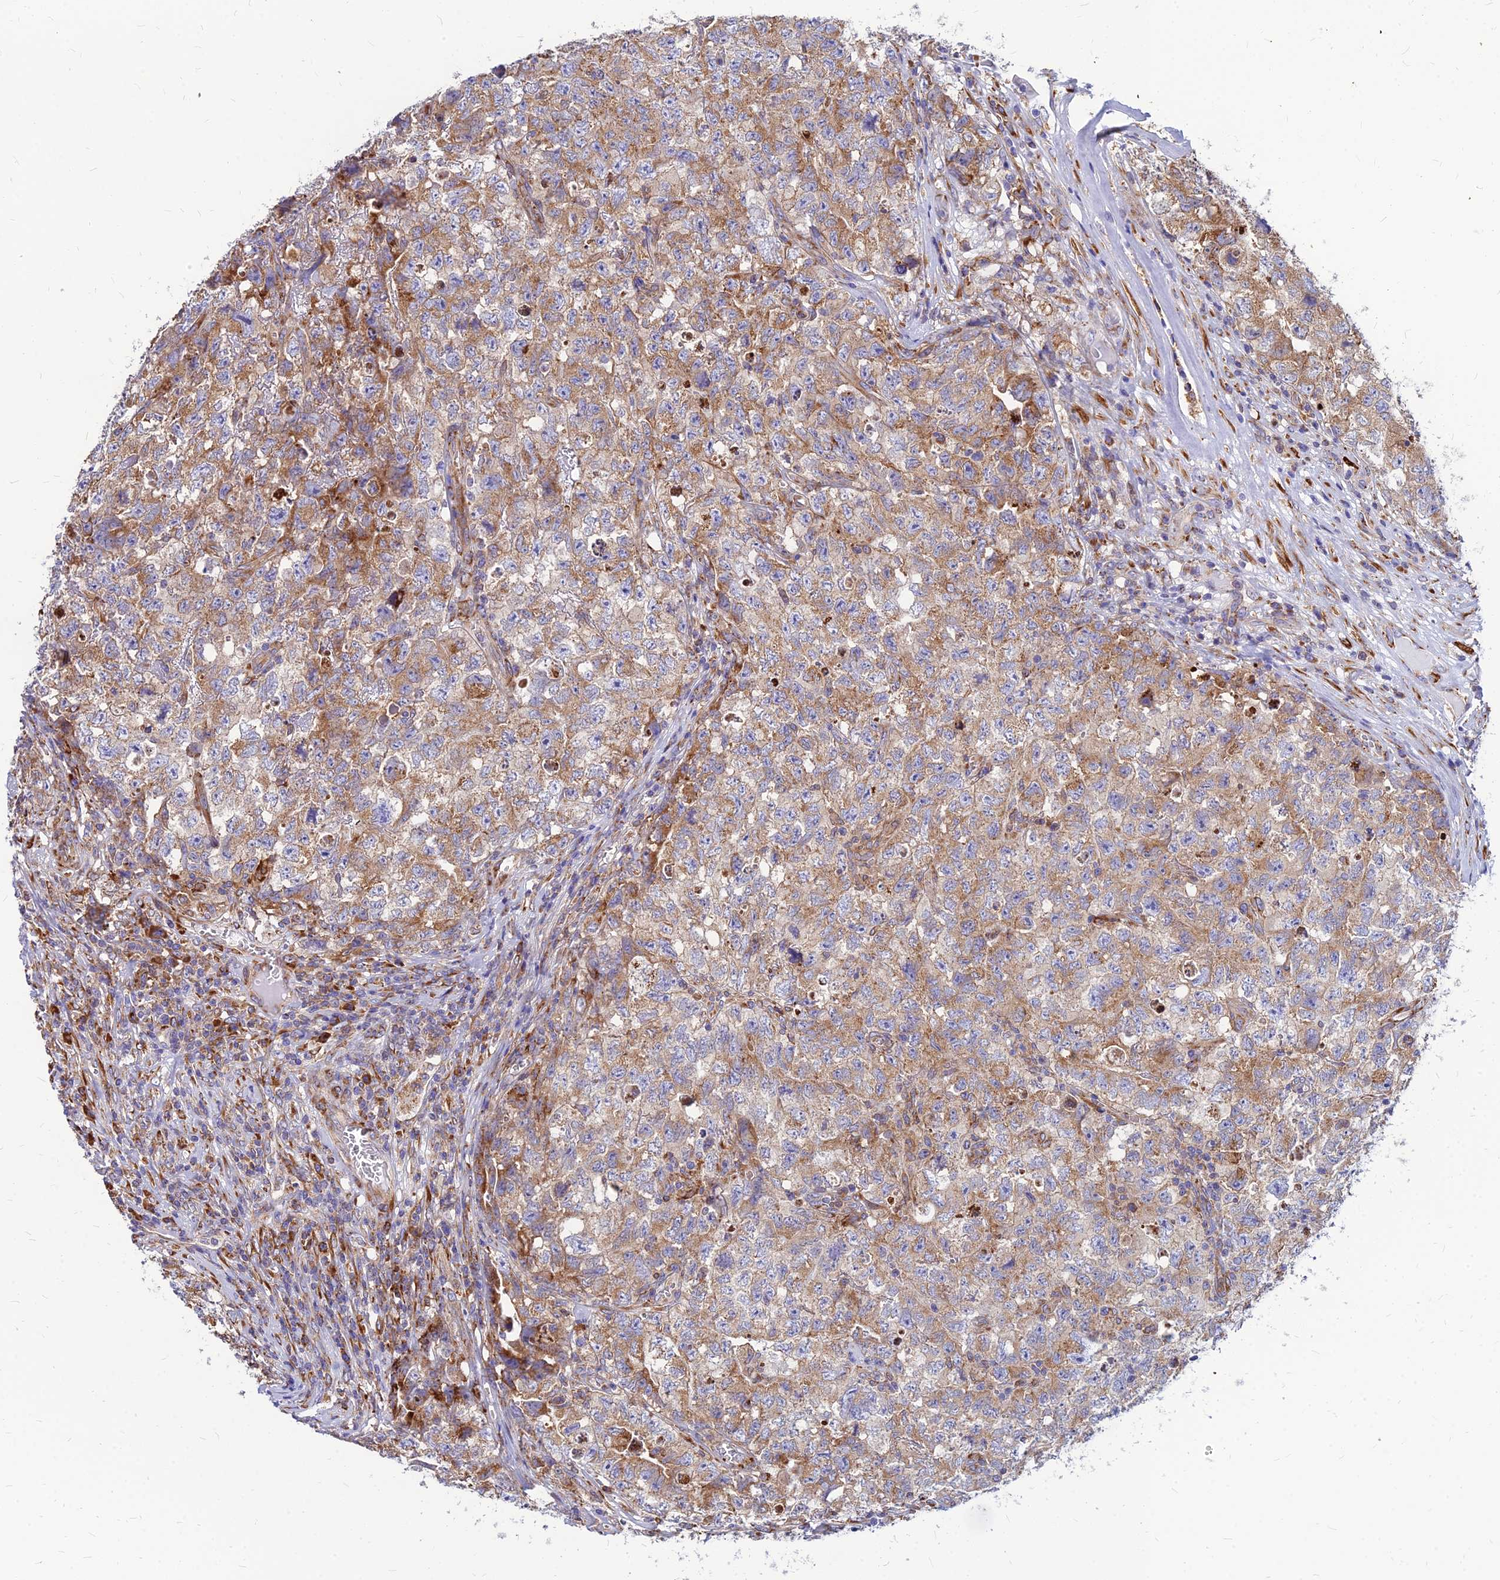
{"staining": {"intensity": "moderate", "quantity": ">75%", "location": "cytoplasmic/membranous"}, "tissue": "testis cancer", "cell_type": "Tumor cells", "image_type": "cancer", "snomed": [{"axis": "morphology", "description": "Carcinoma, Embryonal, NOS"}, {"axis": "topography", "description": "Testis"}], "caption": "A photomicrograph of human testis embryonal carcinoma stained for a protein demonstrates moderate cytoplasmic/membranous brown staining in tumor cells.", "gene": "CCT6B", "patient": {"sex": "male", "age": 31}}